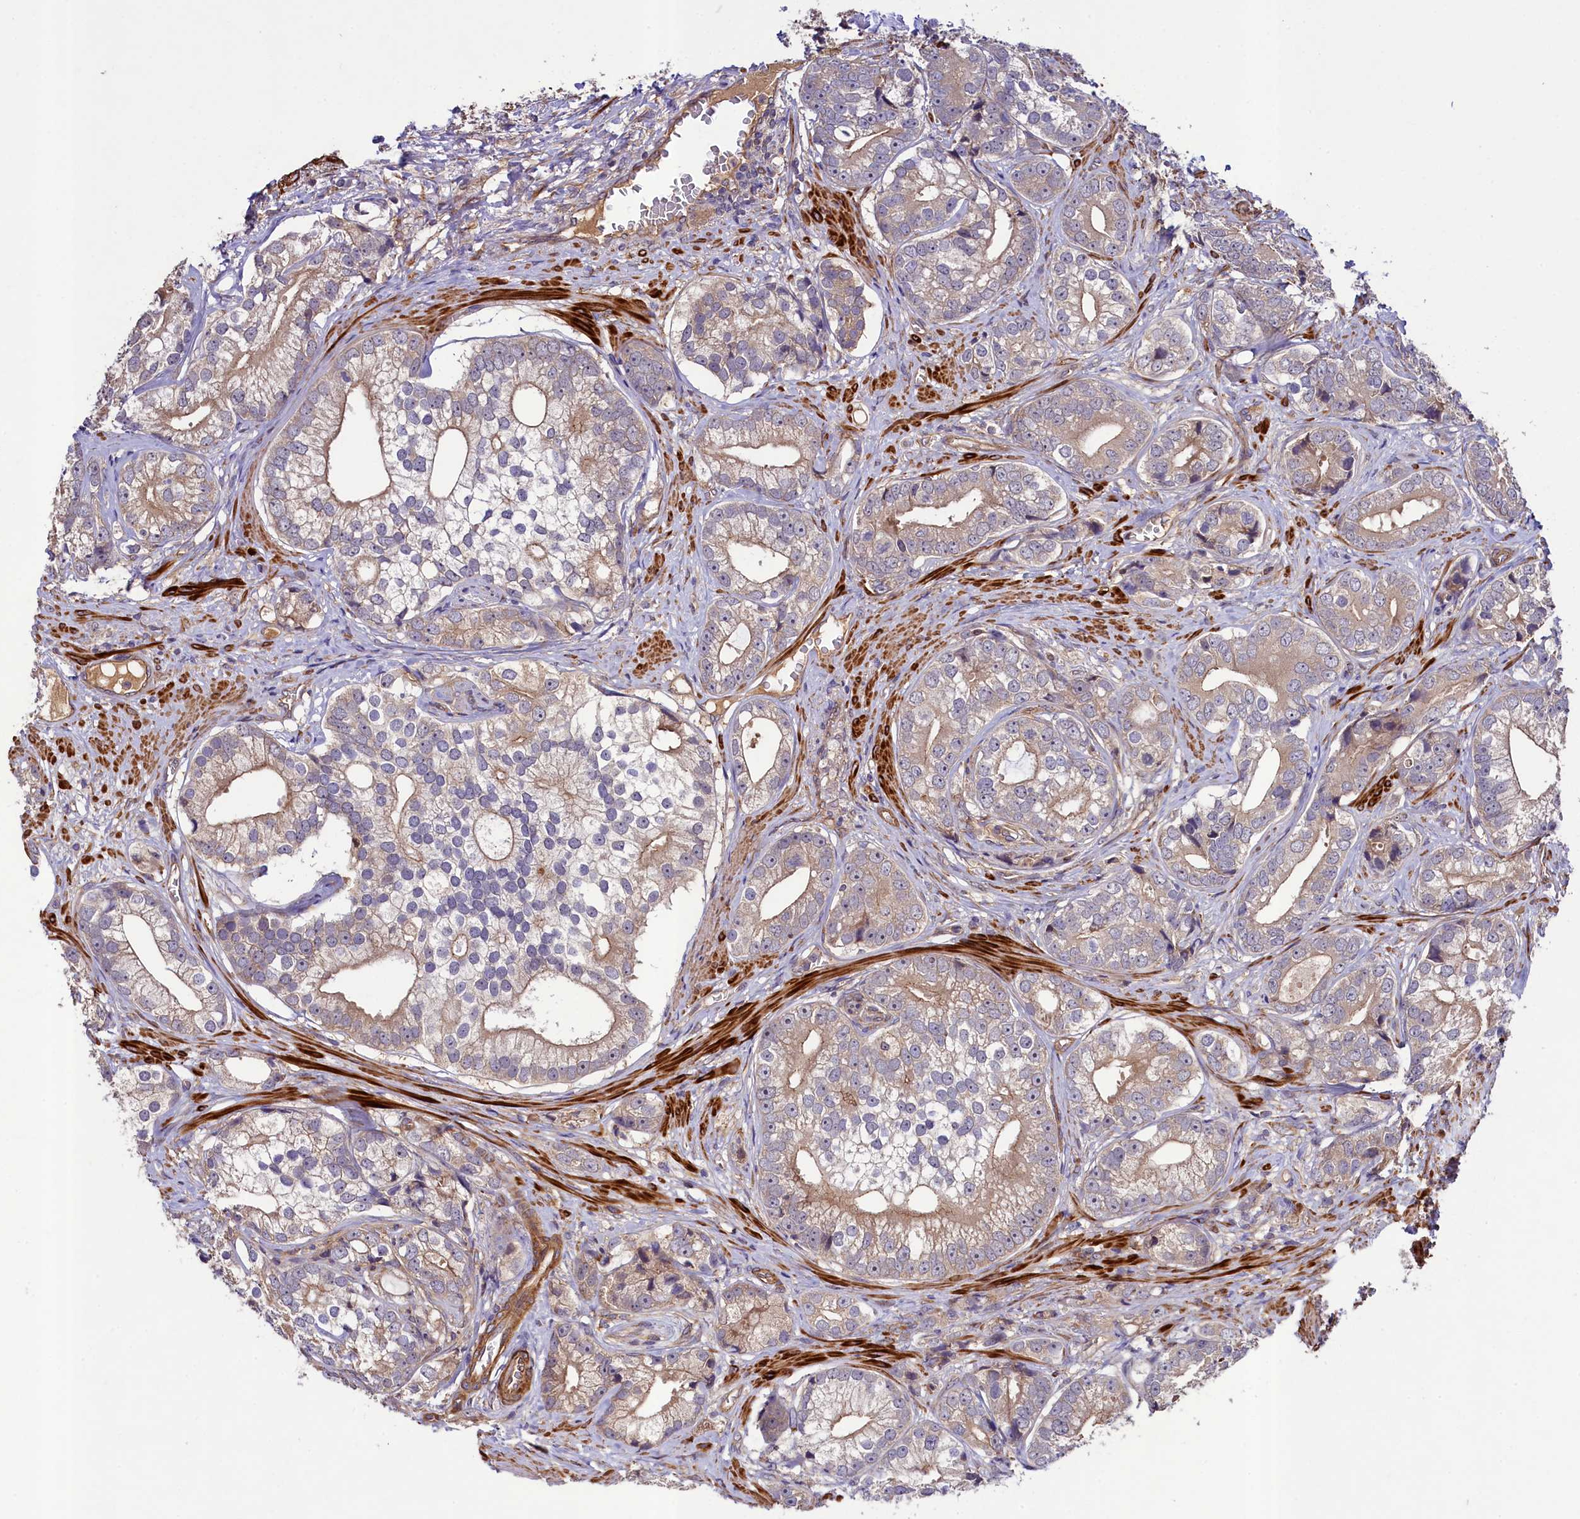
{"staining": {"intensity": "weak", "quantity": "25%-75%", "location": "cytoplasmic/membranous"}, "tissue": "prostate cancer", "cell_type": "Tumor cells", "image_type": "cancer", "snomed": [{"axis": "morphology", "description": "Adenocarcinoma, High grade"}, {"axis": "topography", "description": "Prostate"}], "caption": "Protein positivity by IHC demonstrates weak cytoplasmic/membranous staining in approximately 25%-75% of tumor cells in adenocarcinoma (high-grade) (prostate).", "gene": "CCDC102A", "patient": {"sex": "male", "age": 75}}